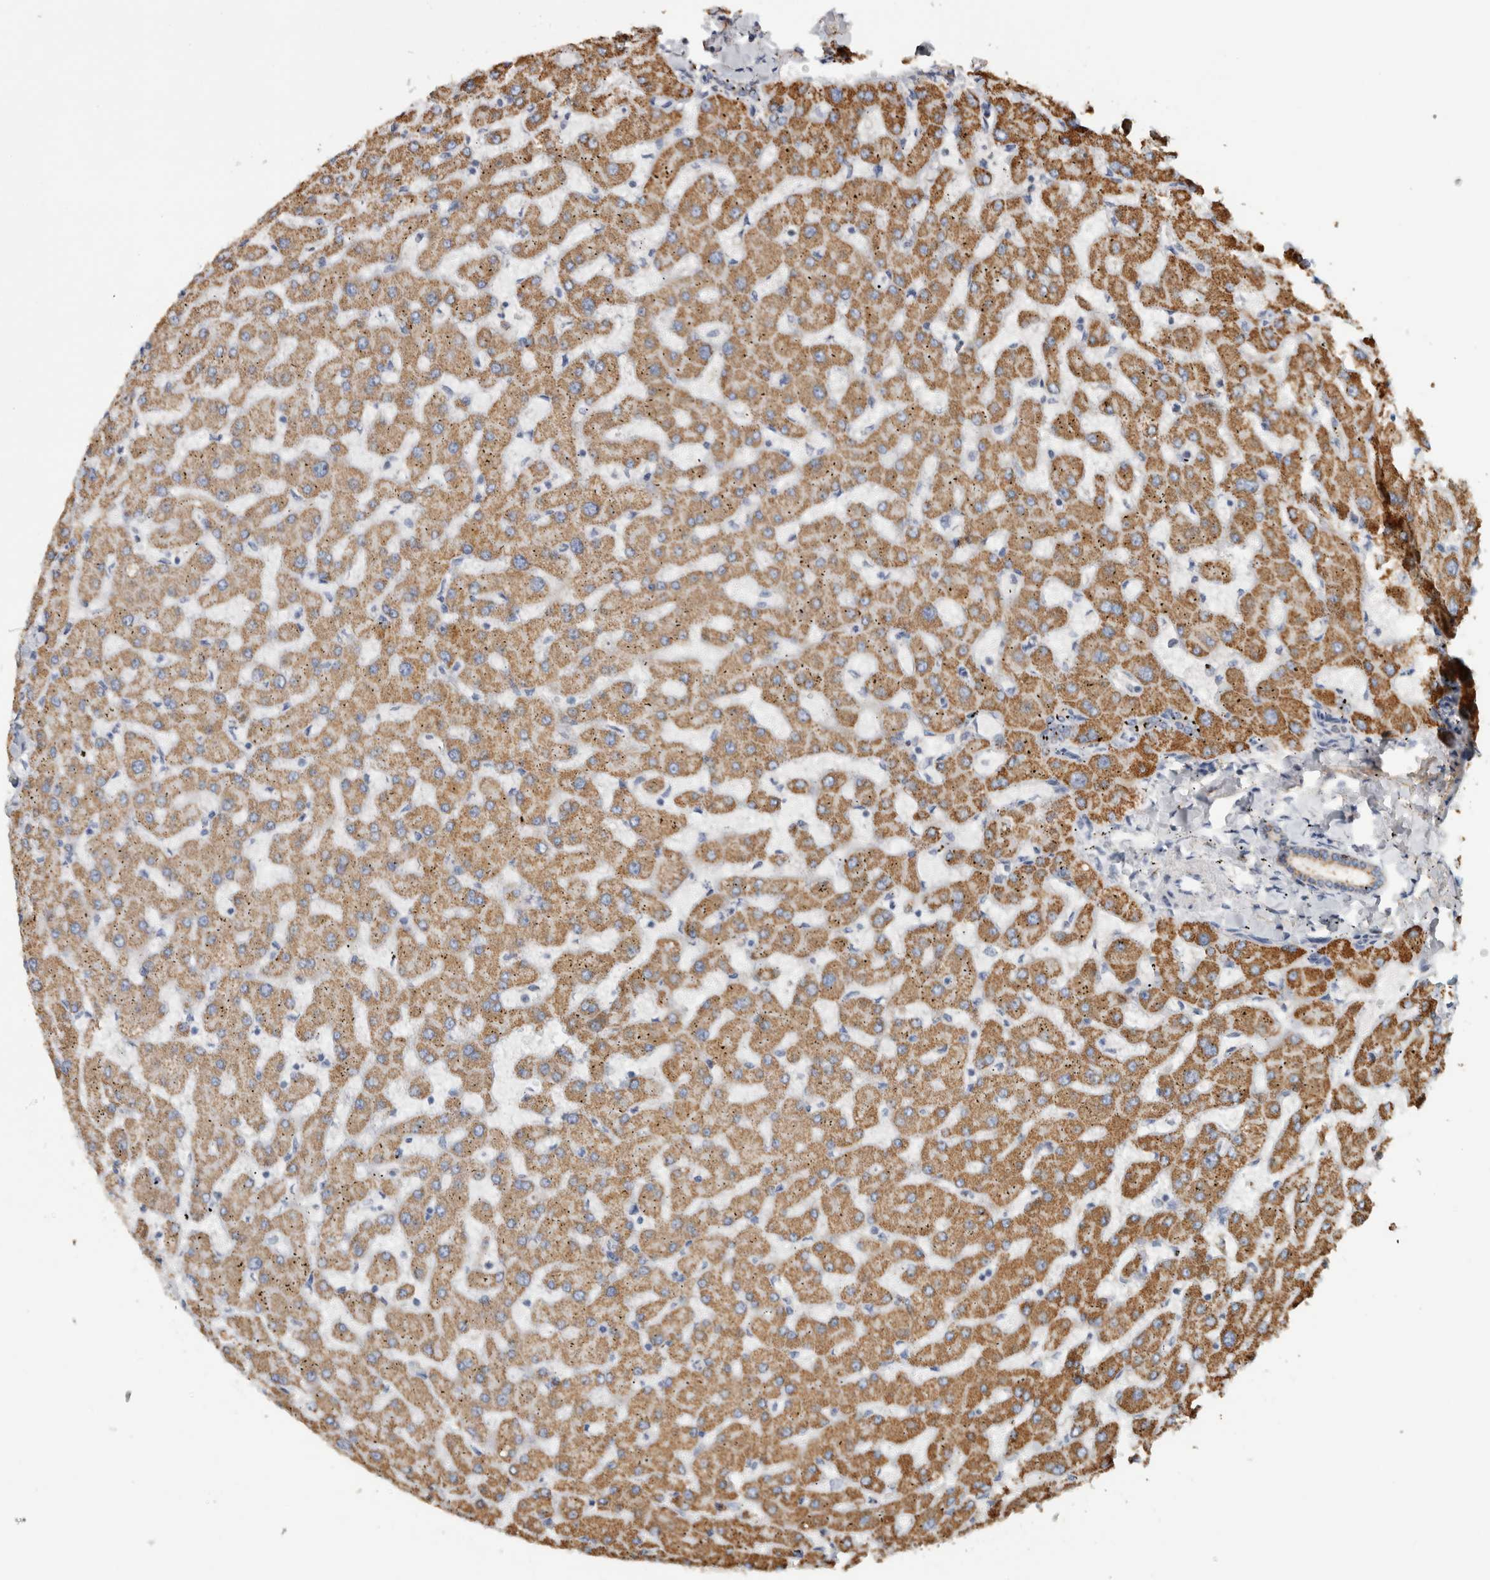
{"staining": {"intensity": "weak", "quantity": "25%-75%", "location": "cytoplasmic/membranous"}, "tissue": "liver", "cell_type": "Cholangiocytes", "image_type": "normal", "snomed": [{"axis": "morphology", "description": "Normal tissue, NOS"}, {"axis": "topography", "description": "Liver"}], "caption": "Protein expression analysis of unremarkable liver exhibits weak cytoplasmic/membranous staining in approximately 25%-75% of cholangiocytes.", "gene": "ST8SIA1", "patient": {"sex": "female", "age": 63}}